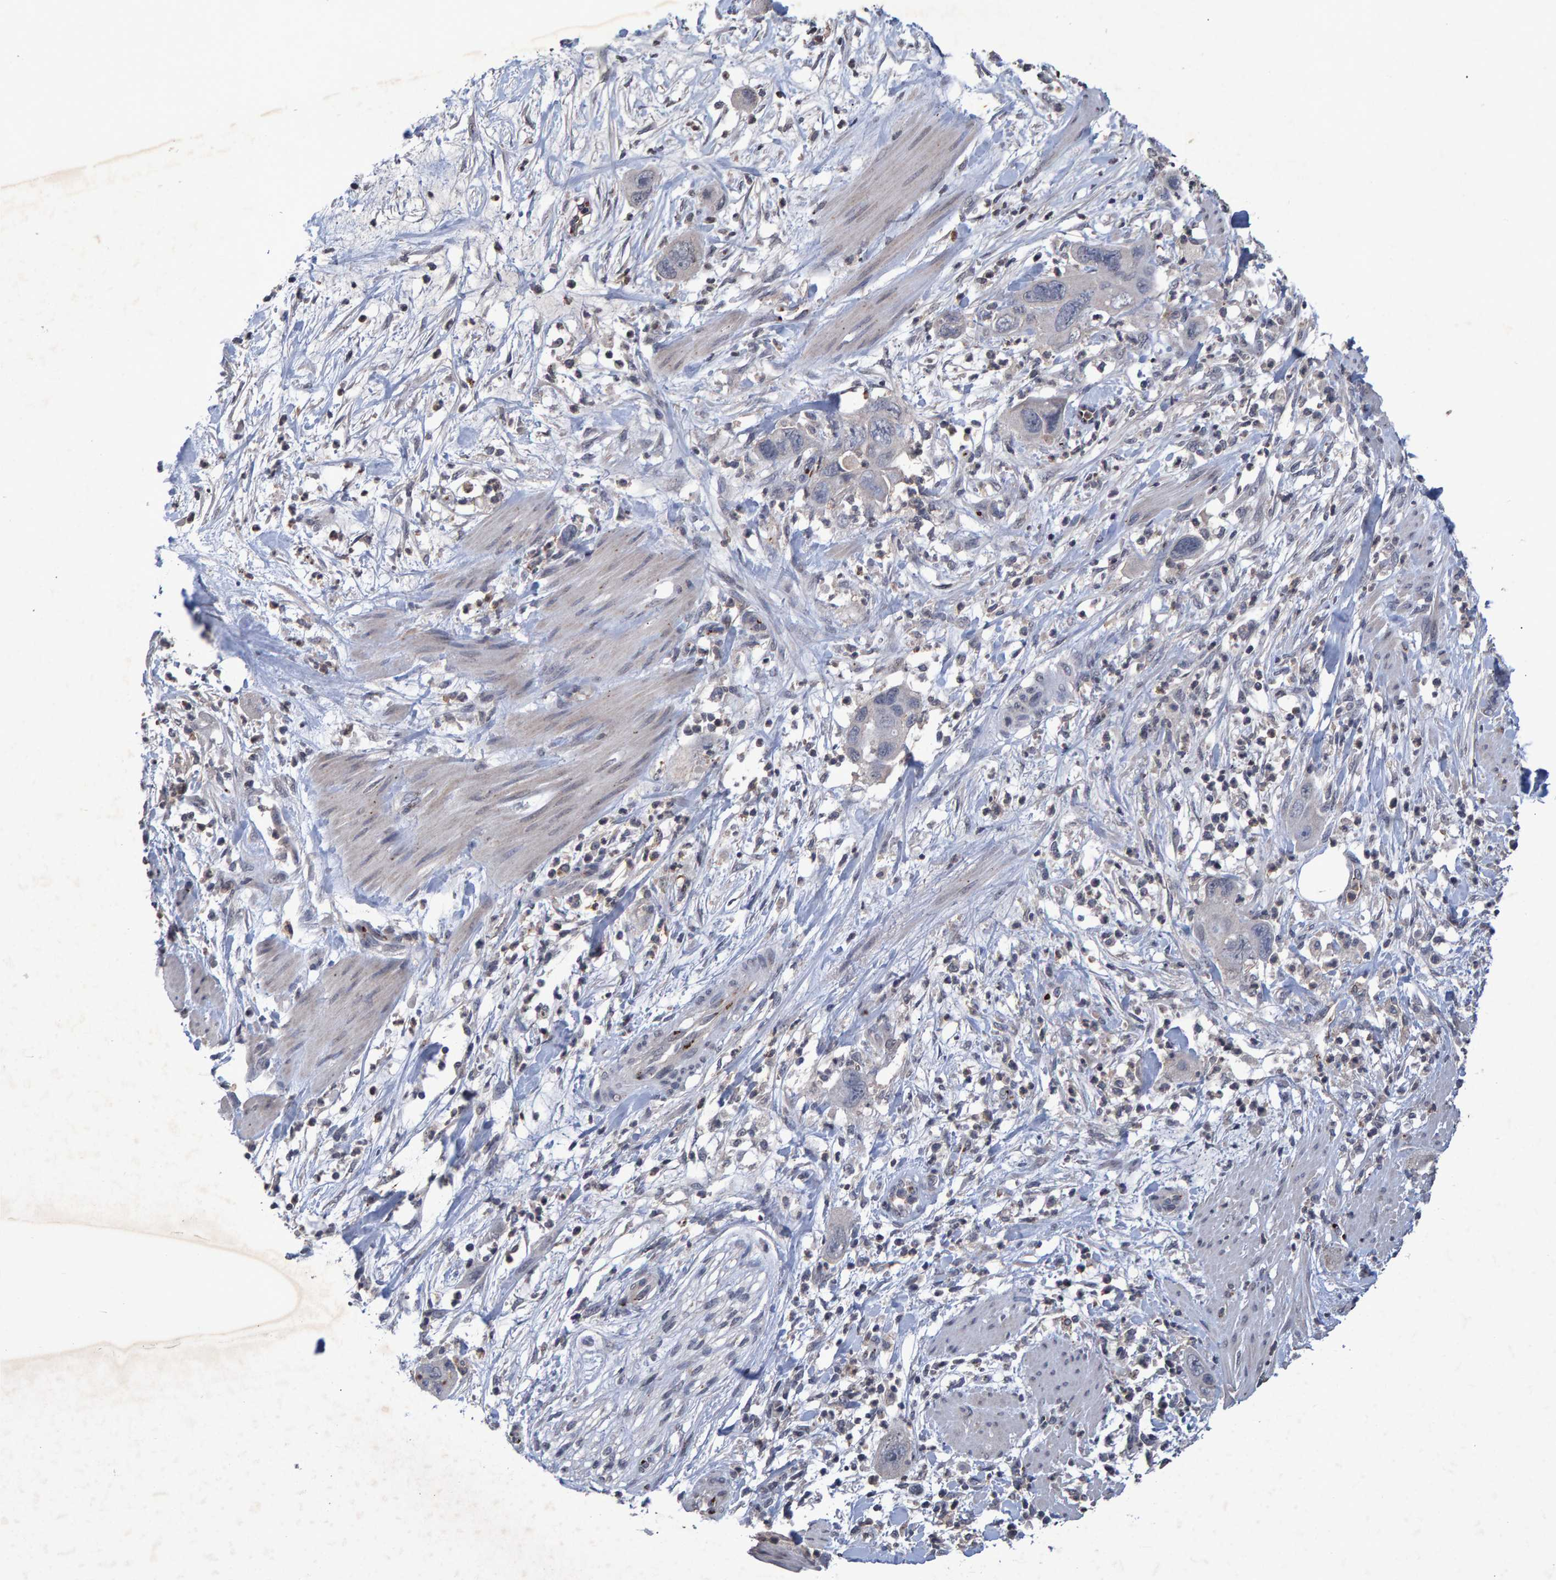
{"staining": {"intensity": "negative", "quantity": "none", "location": "none"}, "tissue": "pancreatic cancer", "cell_type": "Tumor cells", "image_type": "cancer", "snomed": [{"axis": "morphology", "description": "Adenocarcinoma, NOS"}, {"axis": "topography", "description": "Pancreas"}], "caption": "This is an immunohistochemistry micrograph of human adenocarcinoma (pancreatic). There is no expression in tumor cells.", "gene": "GALC", "patient": {"sex": "female", "age": 71}}